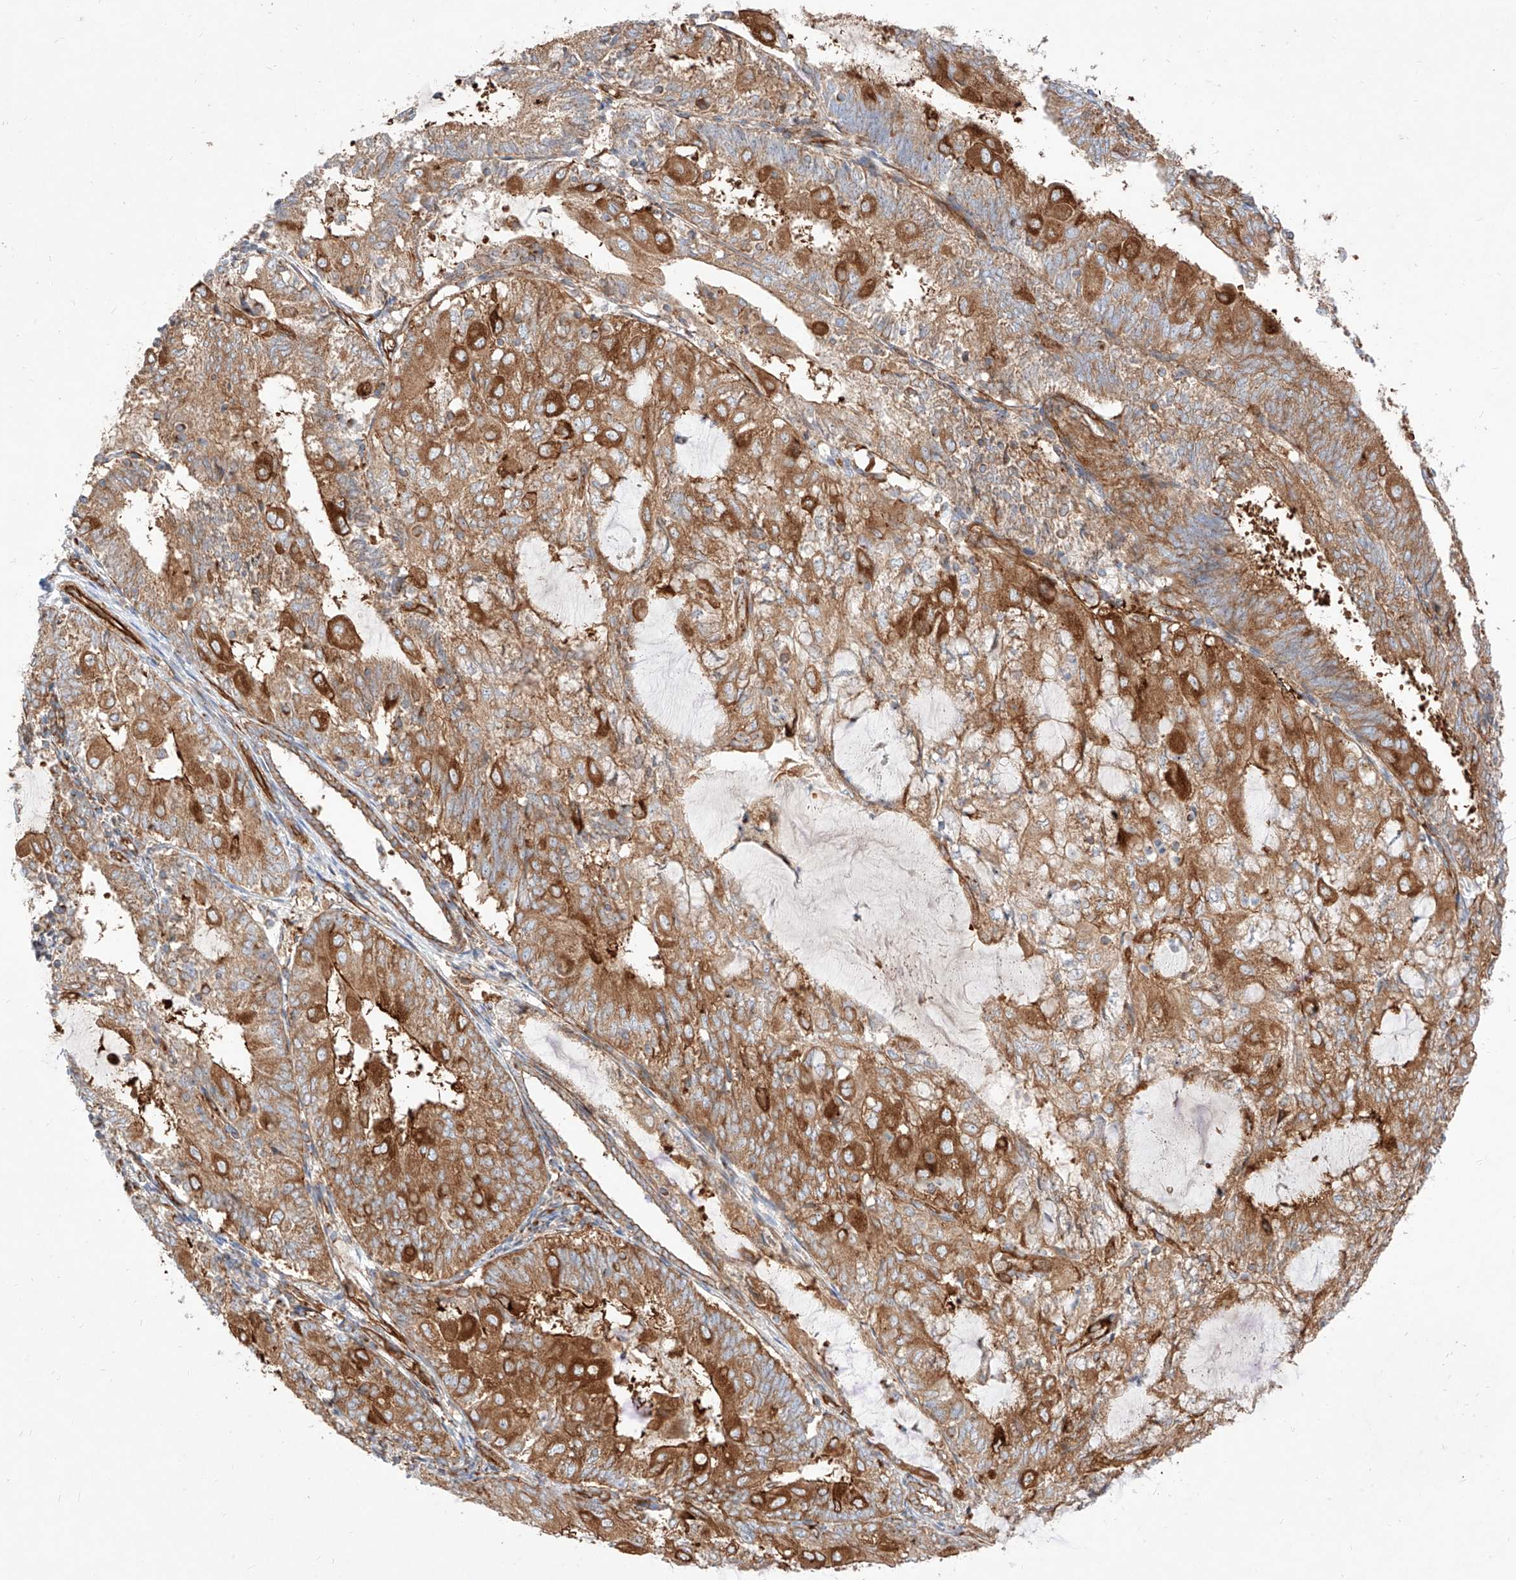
{"staining": {"intensity": "moderate", "quantity": ">75%", "location": "cytoplasmic/membranous"}, "tissue": "endometrial cancer", "cell_type": "Tumor cells", "image_type": "cancer", "snomed": [{"axis": "morphology", "description": "Adenocarcinoma, NOS"}, {"axis": "topography", "description": "Endometrium"}], "caption": "Moderate cytoplasmic/membranous positivity is identified in about >75% of tumor cells in endometrial adenocarcinoma. Using DAB (3,3'-diaminobenzidine) (brown) and hematoxylin (blue) stains, captured at high magnification using brightfield microscopy.", "gene": "CSGALNACT2", "patient": {"sex": "female", "age": 81}}